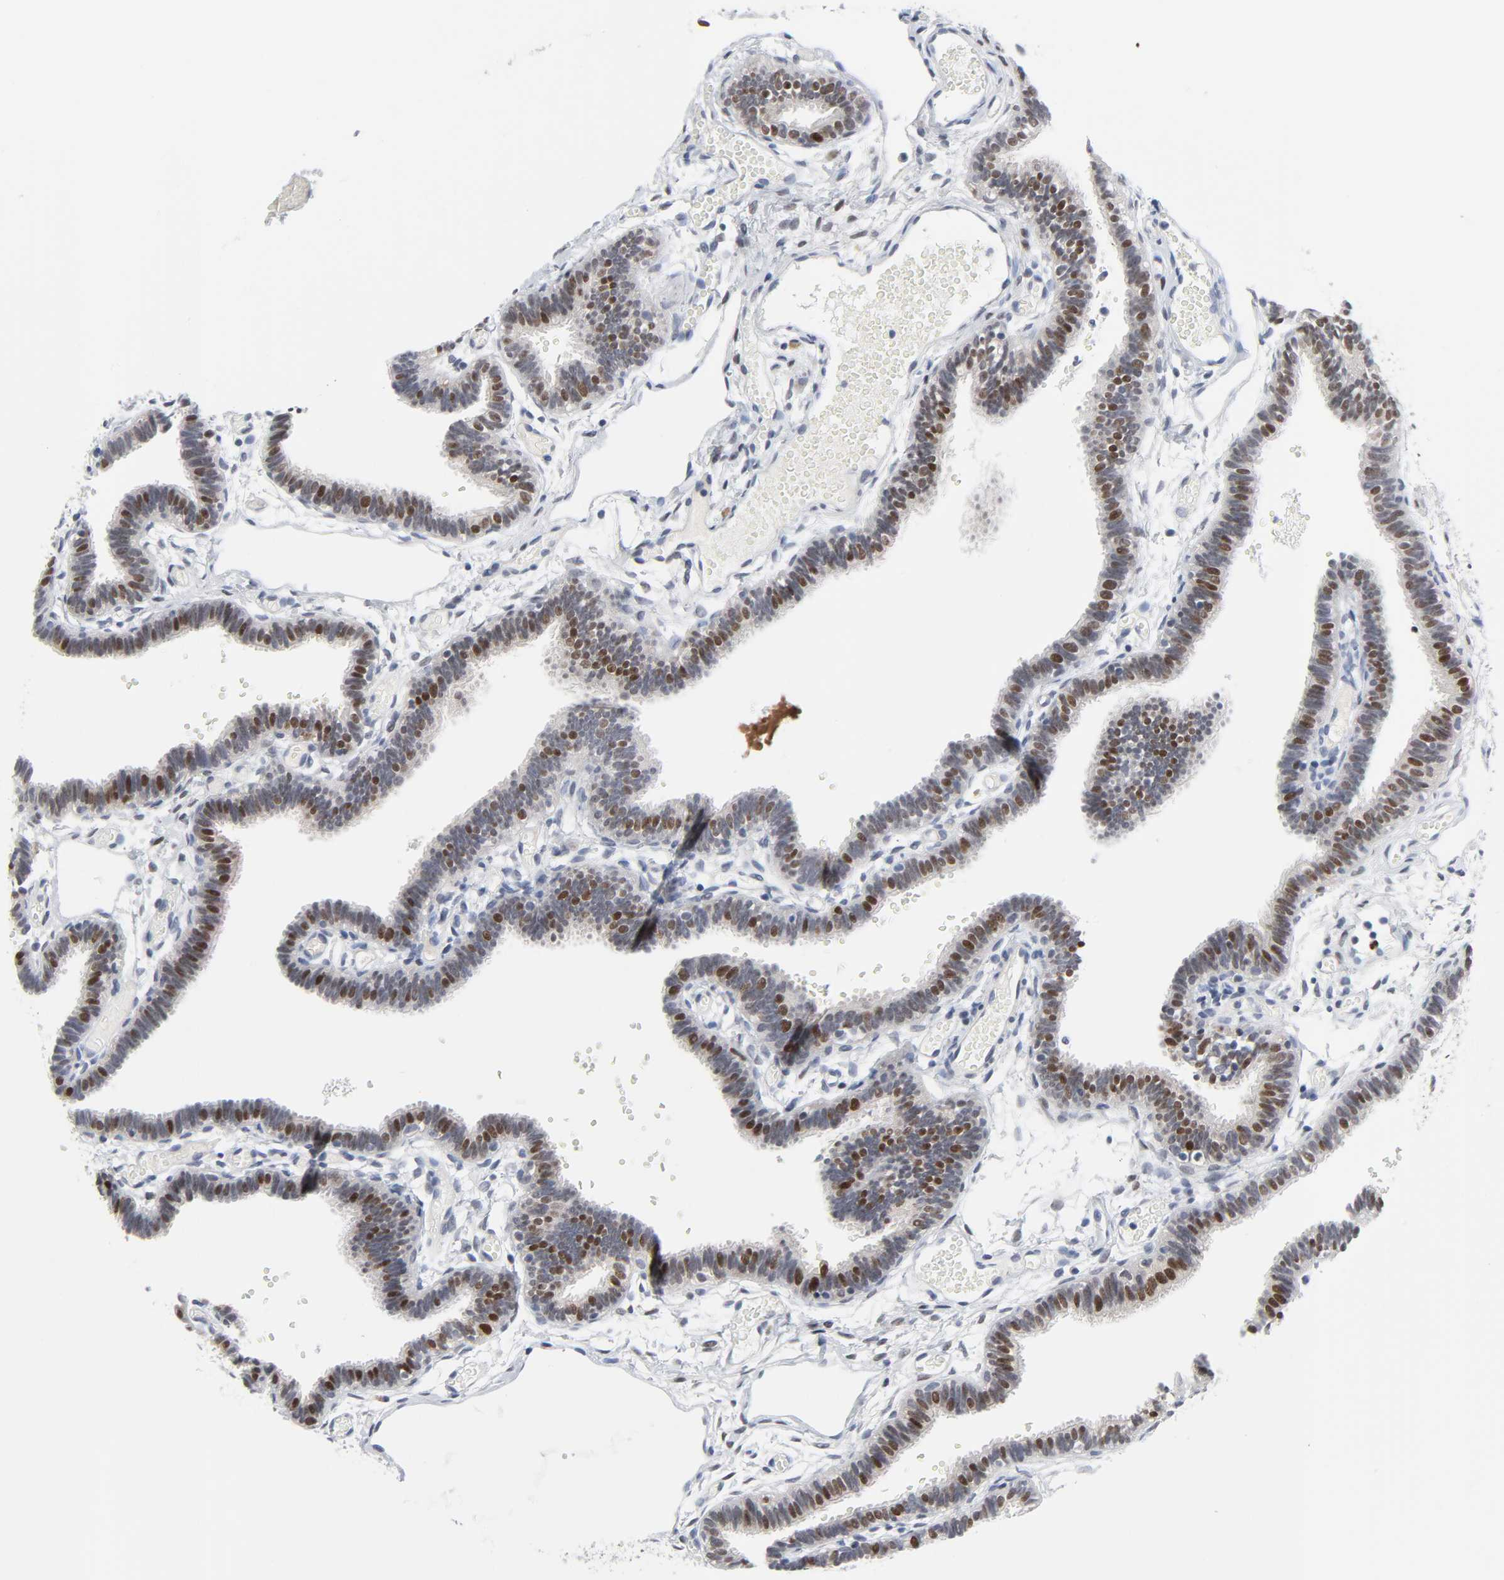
{"staining": {"intensity": "moderate", "quantity": "25%-75%", "location": "nuclear"}, "tissue": "fallopian tube", "cell_type": "Glandular cells", "image_type": "normal", "snomed": [{"axis": "morphology", "description": "Normal tissue, NOS"}, {"axis": "topography", "description": "Fallopian tube"}], "caption": "Approximately 25%-75% of glandular cells in normal fallopian tube exhibit moderate nuclear protein expression as visualized by brown immunohistochemical staining.", "gene": "WEE1", "patient": {"sex": "female", "age": 29}}